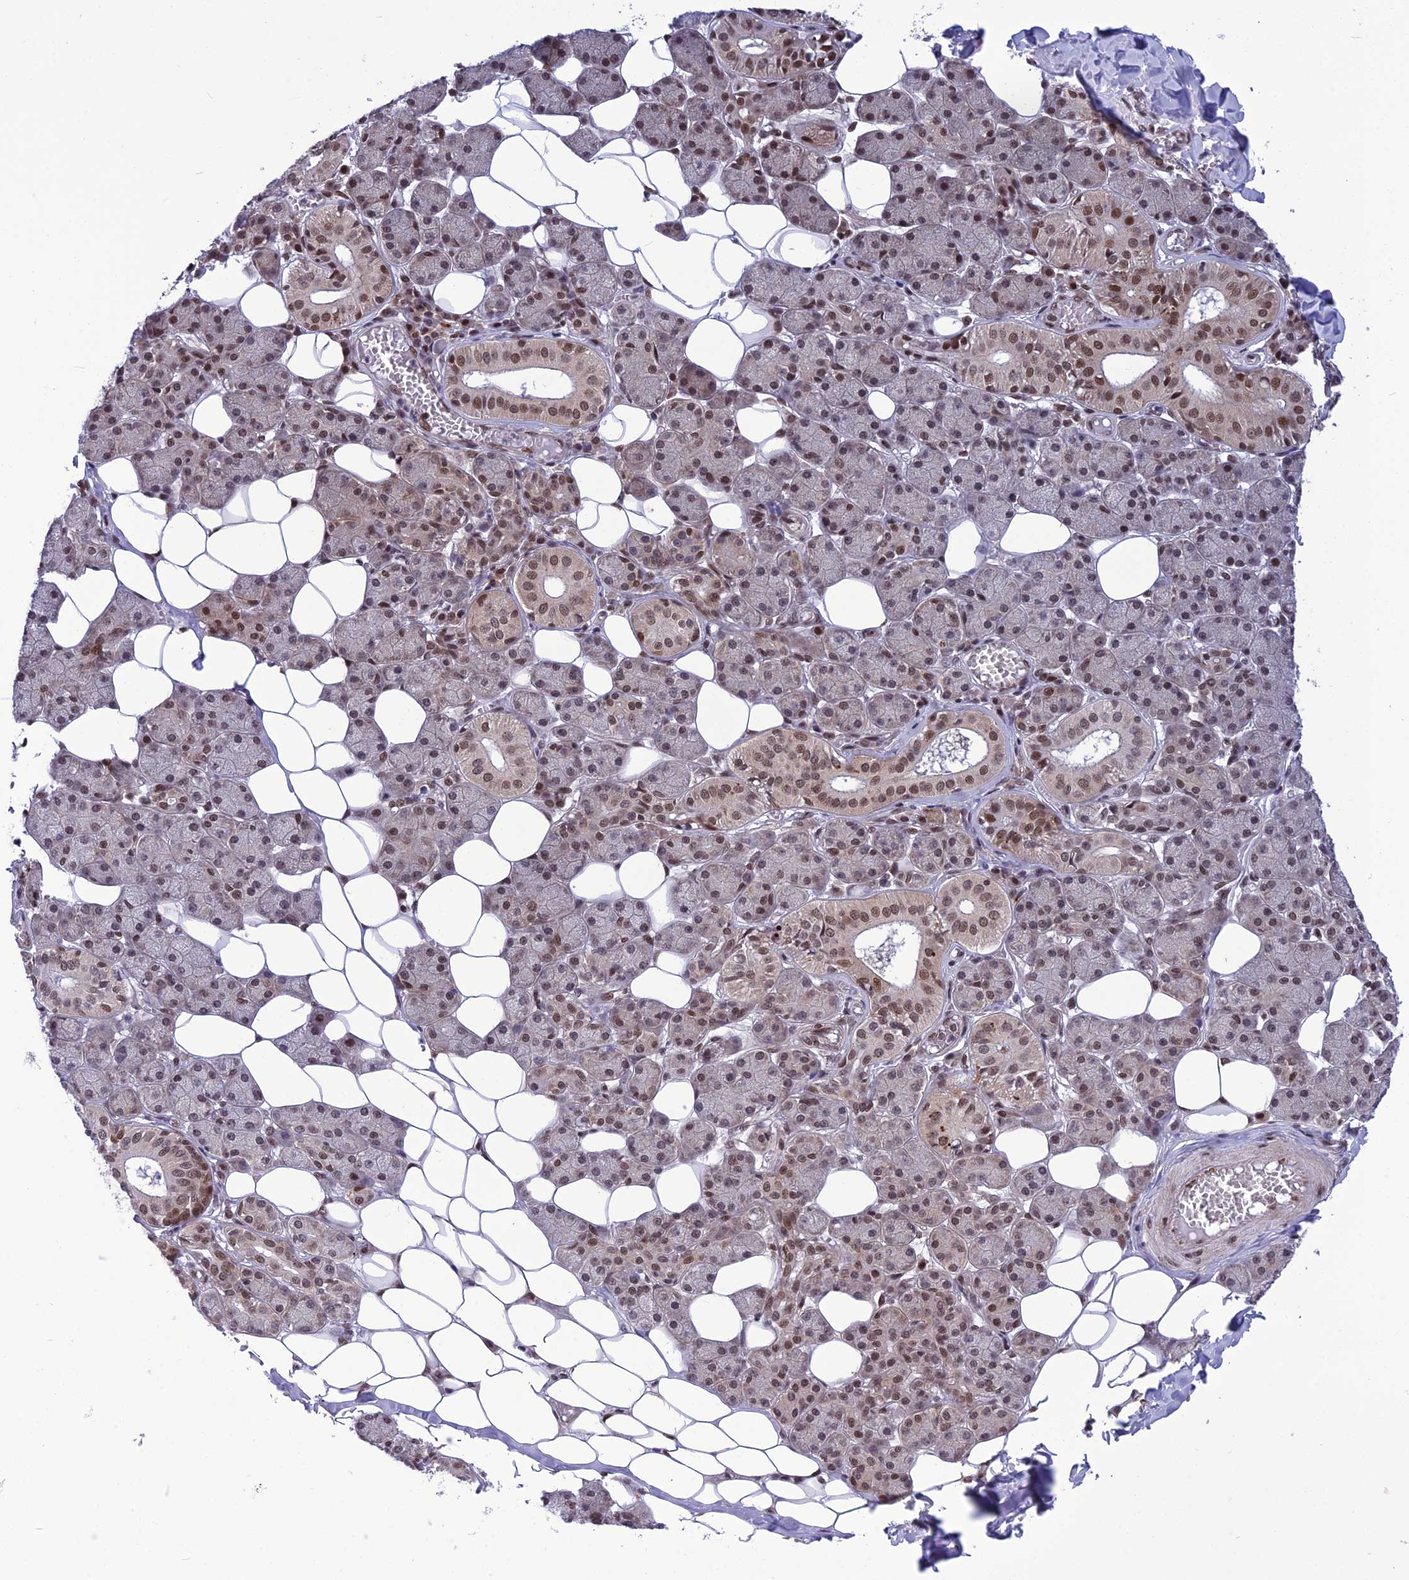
{"staining": {"intensity": "moderate", "quantity": ">75%", "location": "cytoplasmic/membranous,nuclear"}, "tissue": "salivary gland", "cell_type": "Glandular cells", "image_type": "normal", "snomed": [{"axis": "morphology", "description": "Normal tissue, NOS"}, {"axis": "topography", "description": "Salivary gland"}], "caption": "DAB (3,3'-diaminobenzidine) immunohistochemical staining of normal salivary gland reveals moderate cytoplasmic/membranous,nuclear protein expression in about >75% of glandular cells. (DAB IHC with brightfield microscopy, high magnification).", "gene": "RTRAF", "patient": {"sex": "female", "age": 33}}